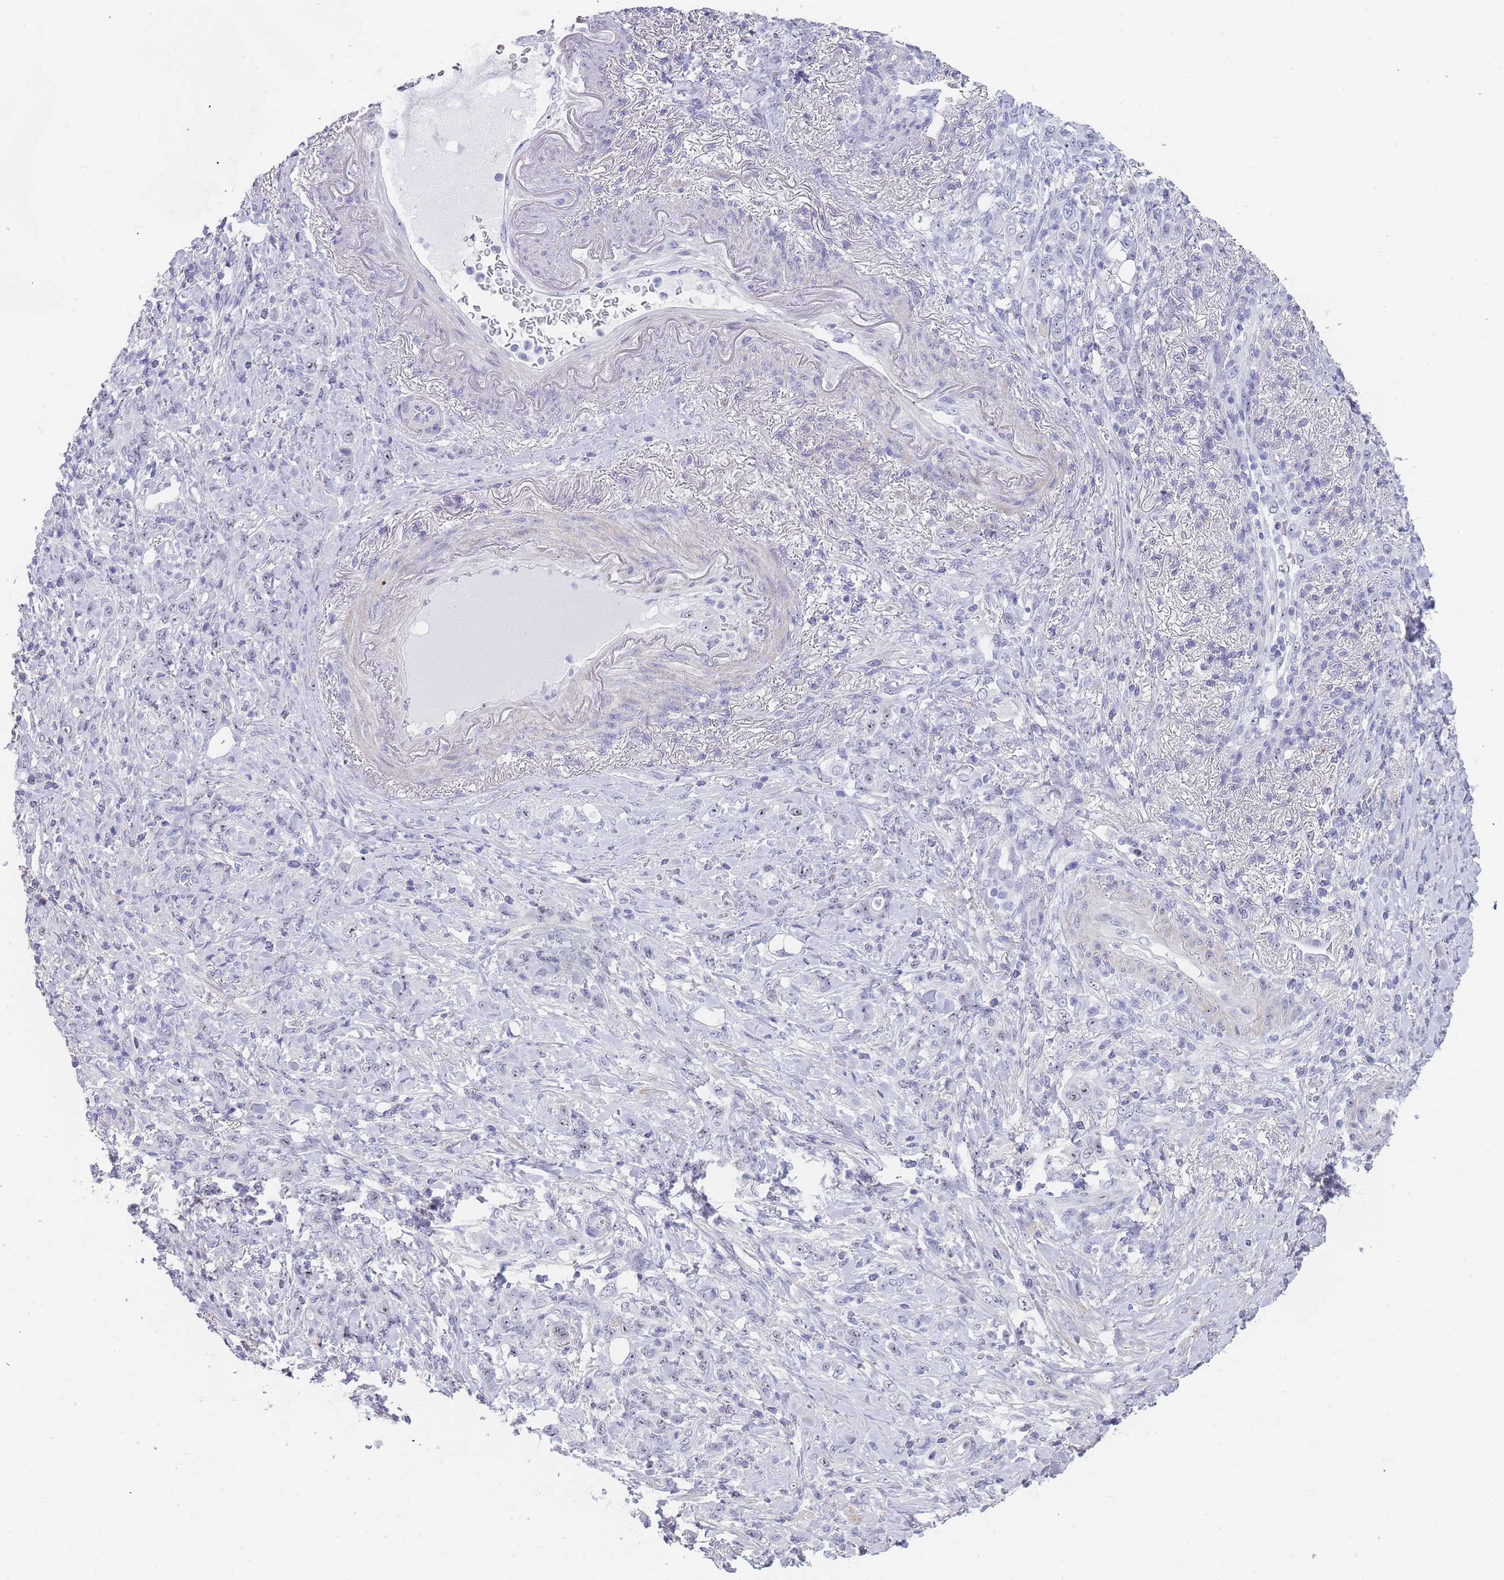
{"staining": {"intensity": "negative", "quantity": "none", "location": "none"}, "tissue": "stomach cancer", "cell_type": "Tumor cells", "image_type": "cancer", "snomed": [{"axis": "morphology", "description": "Normal tissue, NOS"}, {"axis": "morphology", "description": "Adenocarcinoma, NOS"}, {"axis": "topography", "description": "Stomach"}], "caption": "DAB (3,3'-diaminobenzidine) immunohistochemical staining of human stomach adenocarcinoma exhibits no significant positivity in tumor cells.", "gene": "NOP14", "patient": {"sex": "female", "age": 79}}